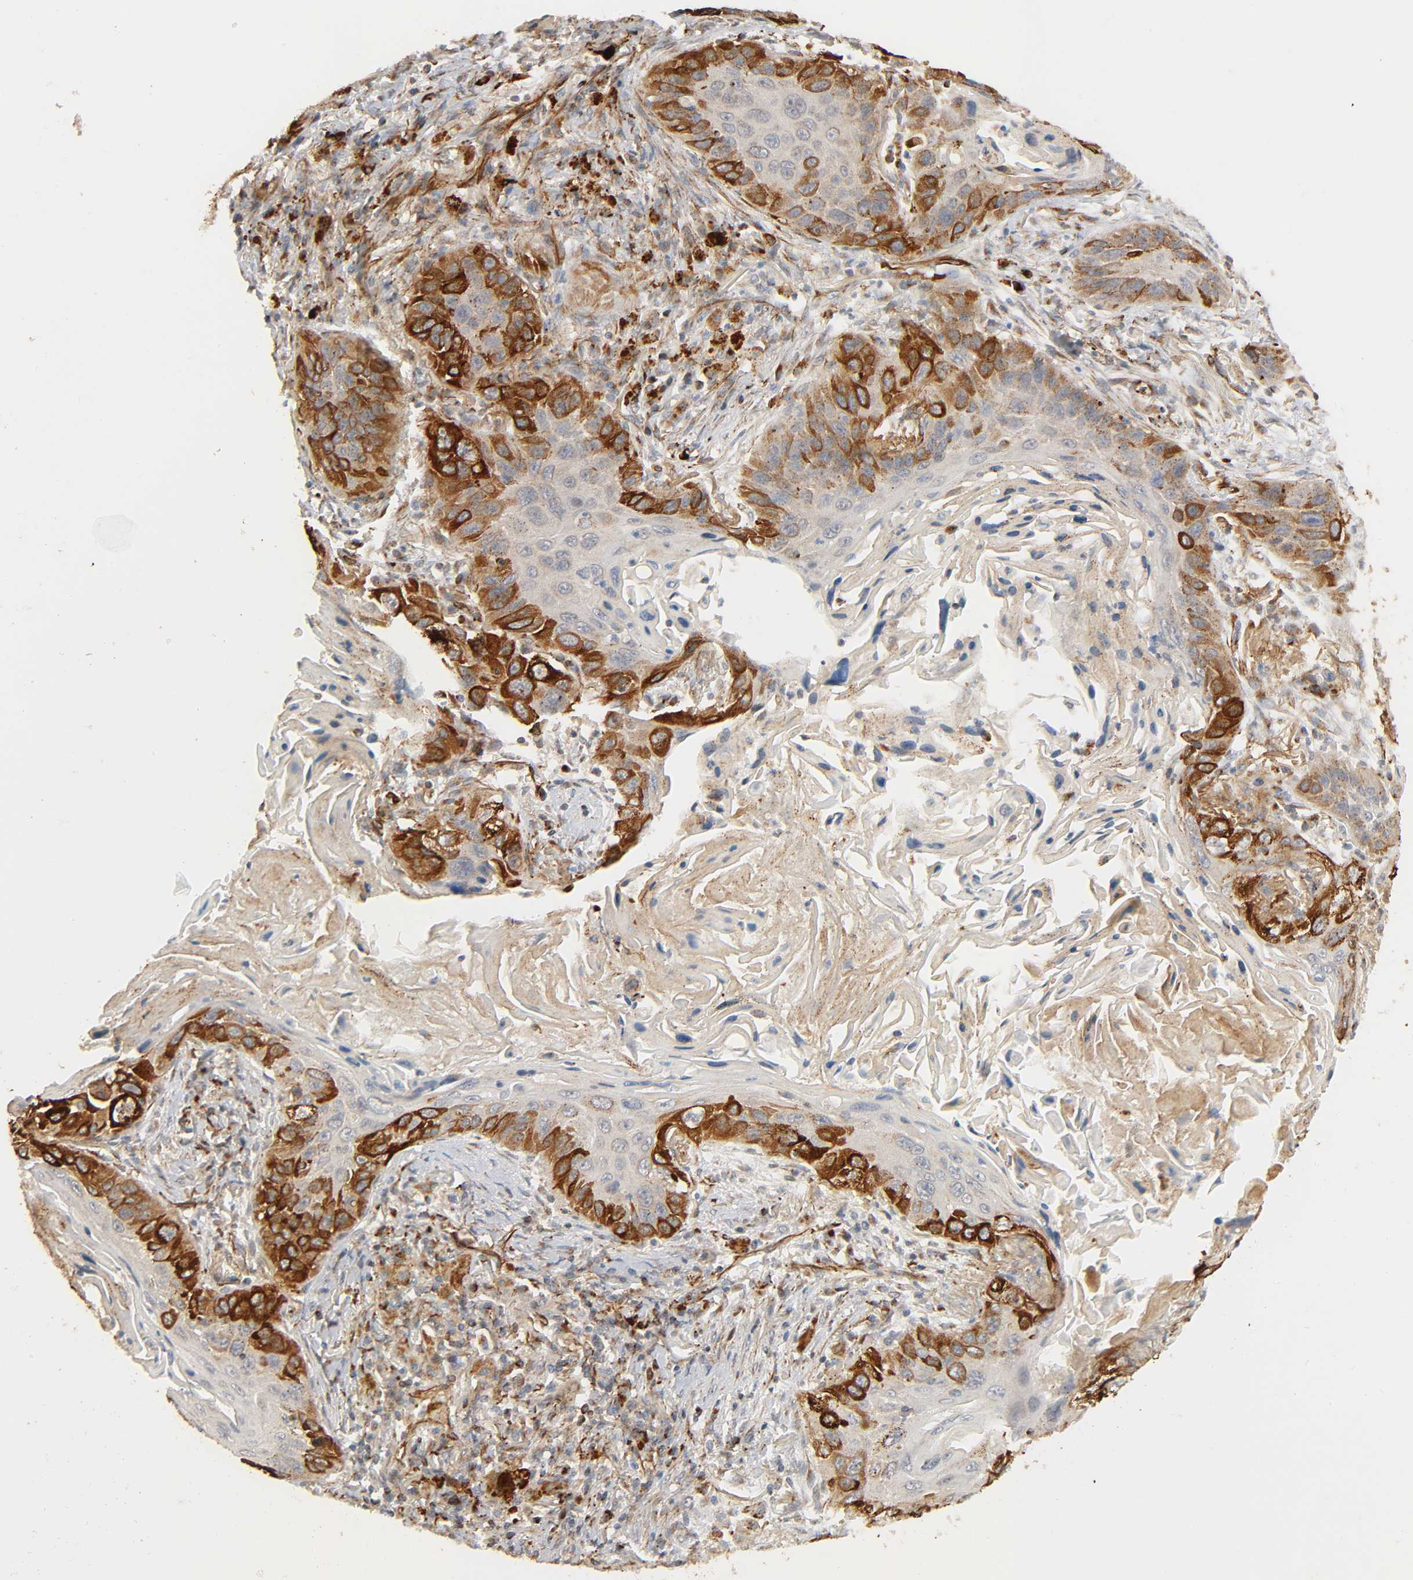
{"staining": {"intensity": "strong", "quantity": ">75%", "location": "cytoplasmic/membranous"}, "tissue": "lung cancer", "cell_type": "Tumor cells", "image_type": "cancer", "snomed": [{"axis": "morphology", "description": "Squamous cell carcinoma, NOS"}, {"axis": "topography", "description": "Lung"}], "caption": "Brown immunohistochemical staining in lung squamous cell carcinoma reveals strong cytoplasmic/membranous positivity in approximately >75% of tumor cells. The protein of interest is stained brown, and the nuclei are stained in blue (DAB (3,3'-diaminobenzidine) IHC with brightfield microscopy, high magnification).", "gene": "REEP6", "patient": {"sex": "female", "age": 67}}